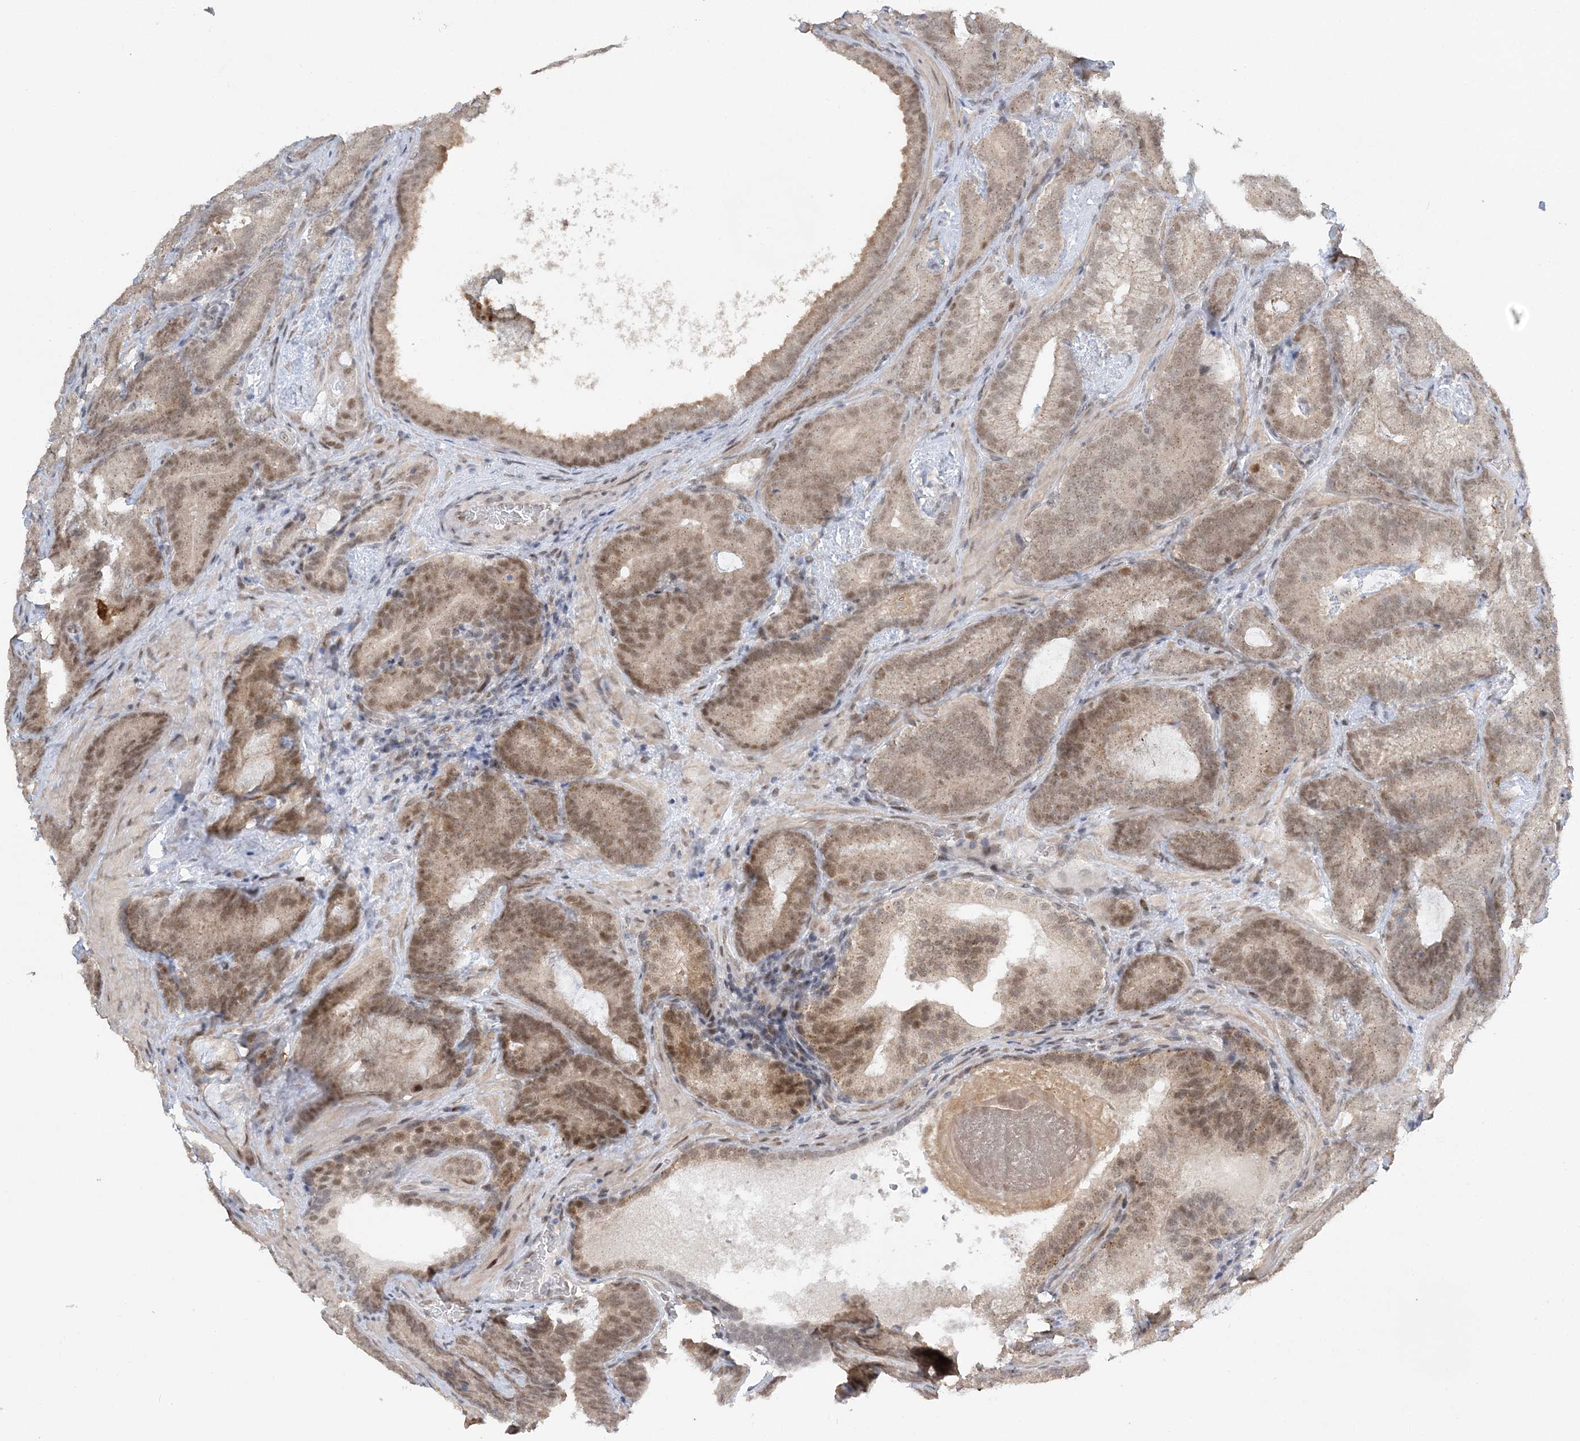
{"staining": {"intensity": "moderate", "quantity": "25%-75%", "location": "nuclear"}, "tissue": "prostate cancer", "cell_type": "Tumor cells", "image_type": "cancer", "snomed": [{"axis": "morphology", "description": "Adenocarcinoma, High grade"}, {"axis": "topography", "description": "Prostate"}], "caption": "Tumor cells display medium levels of moderate nuclear staining in approximately 25%-75% of cells in human prostate cancer.", "gene": "WAC", "patient": {"sex": "male", "age": 66}}